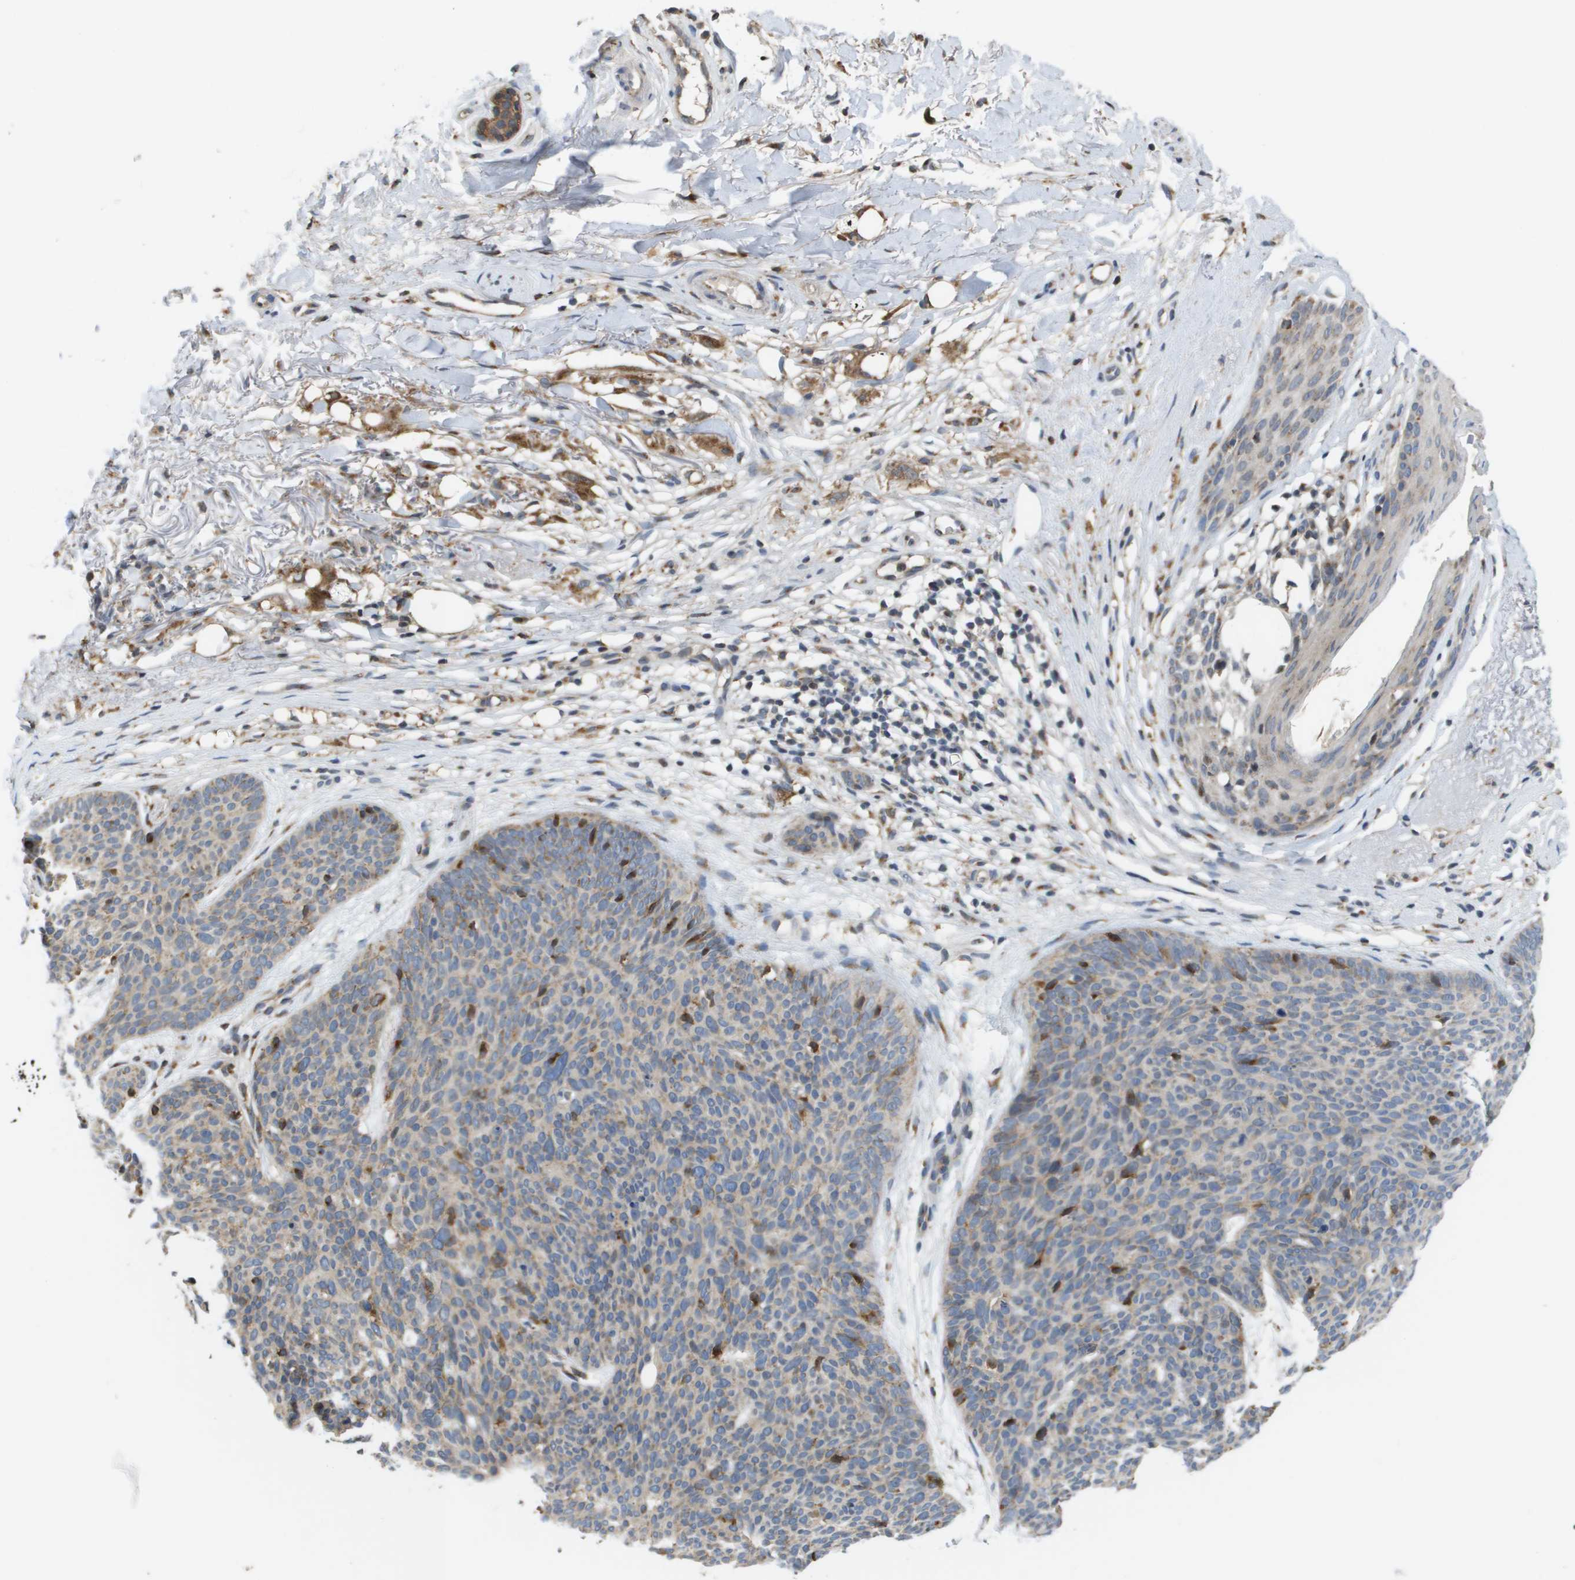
{"staining": {"intensity": "moderate", "quantity": "<25%", "location": "cytoplasmic/membranous"}, "tissue": "skin cancer", "cell_type": "Tumor cells", "image_type": "cancer", "snomed": [{"axis": "morphology", "description": "Normal tissue, NOS"}, {"axis": "morphology", "description": "Basal cell carcinoma"}, {"axis": "topography", "description": "Skin"}], "caption": "Immunohistochemistry of human skin cancer (basal cell carcinoma) reveals low levels of moderate cytoplasmic/membranous staining in approximately <25% of tumor cells. (DAB (3,3'-diaminobenzidine) IHC, brown staining for protein, blue staining for nuclei).", "gene": "PCK1", "patient": {"sex": "female", "age": 70}}